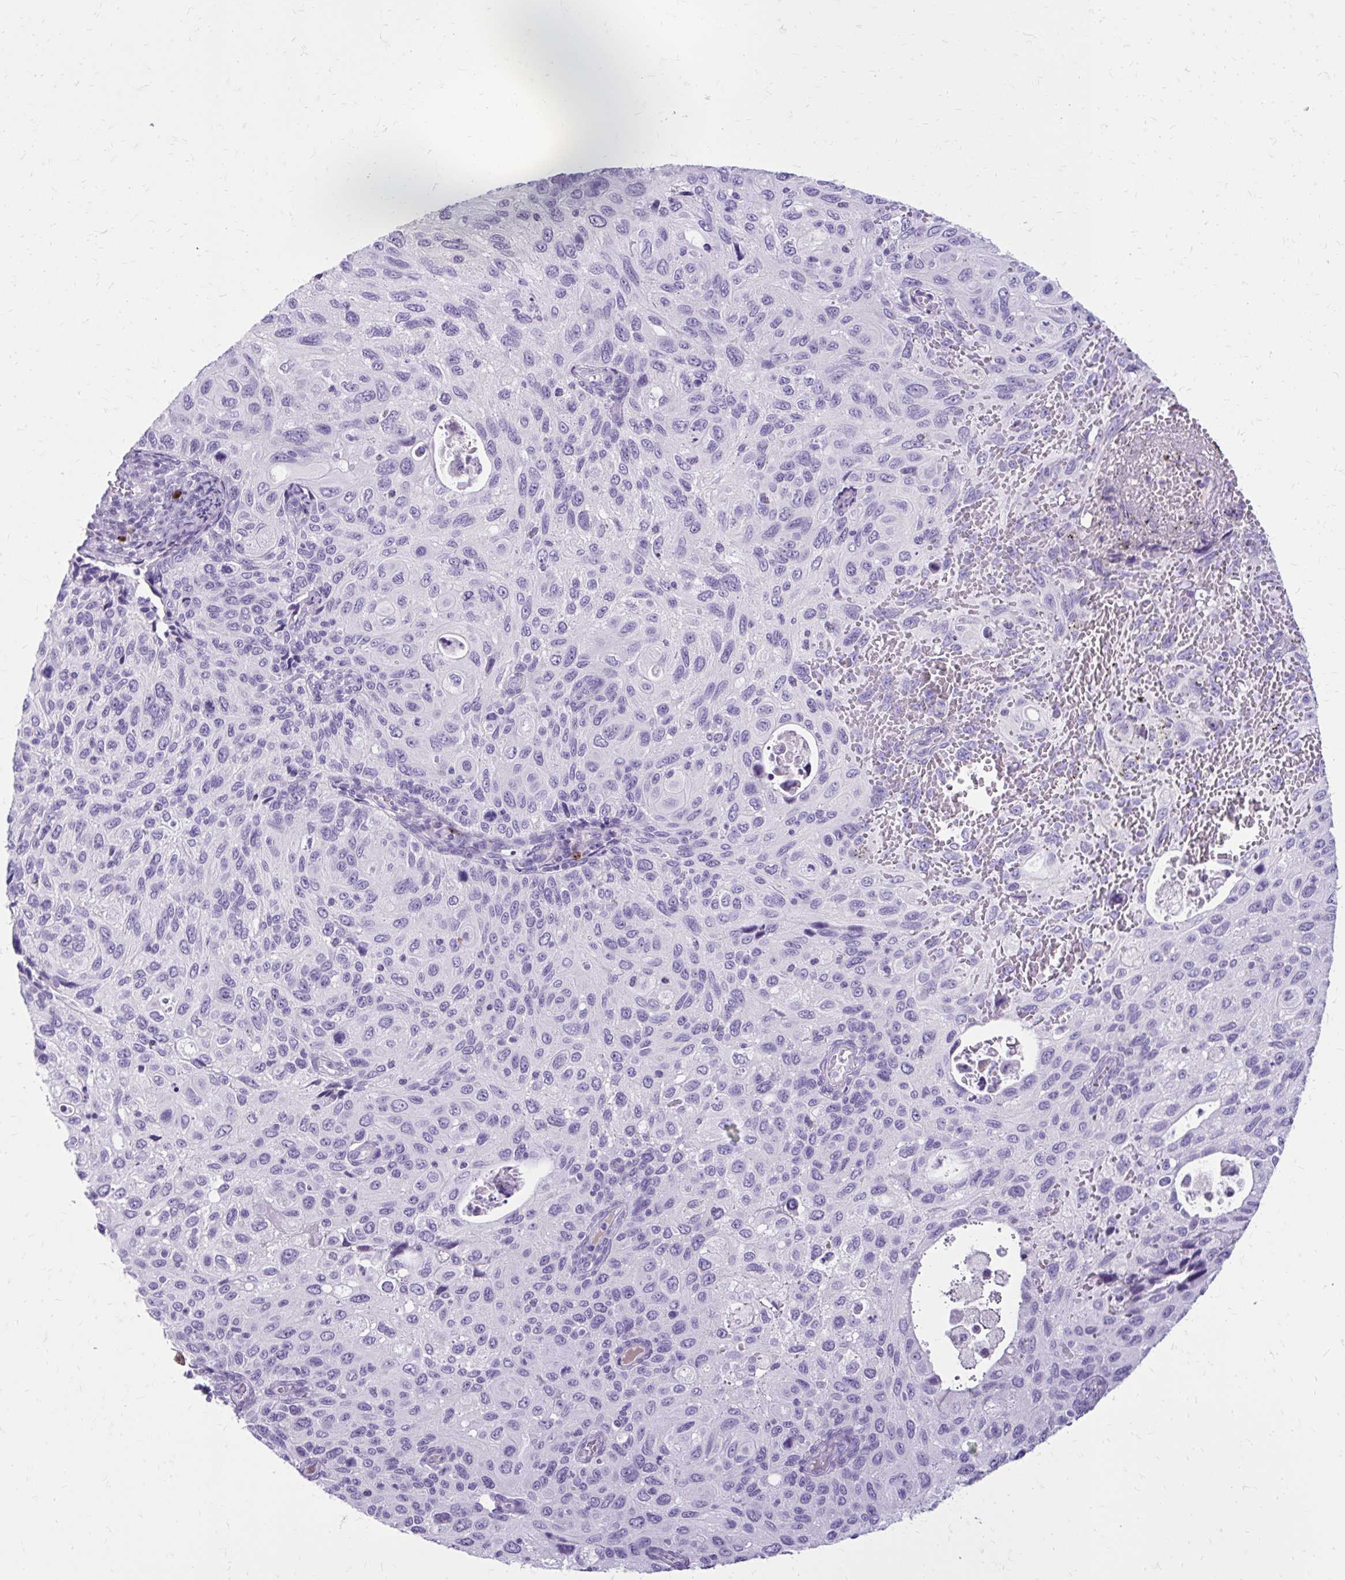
{"staining": {"intensity": "negative", "quantity": "none", "location": "none"}, "tissue": "cervical cancer", "cell_type": "Tumor cells", "image_type": "cancer", "snomed": [{"axis": "morphology", "description": "Squamous cell carcinoma, NOS"}, {"axis": "topography", "description": "Cervix"}], "caption": "High power microscopy image of an IHC micrograph of squamous cell carcinoma (cervical), revealing no significant staining in tumor cells. (Immunohistochemistry (ihc), brightfield microscopy, high magnification).", "gene": "SATL1", "patient": {"sex": "female", "age": 70}}